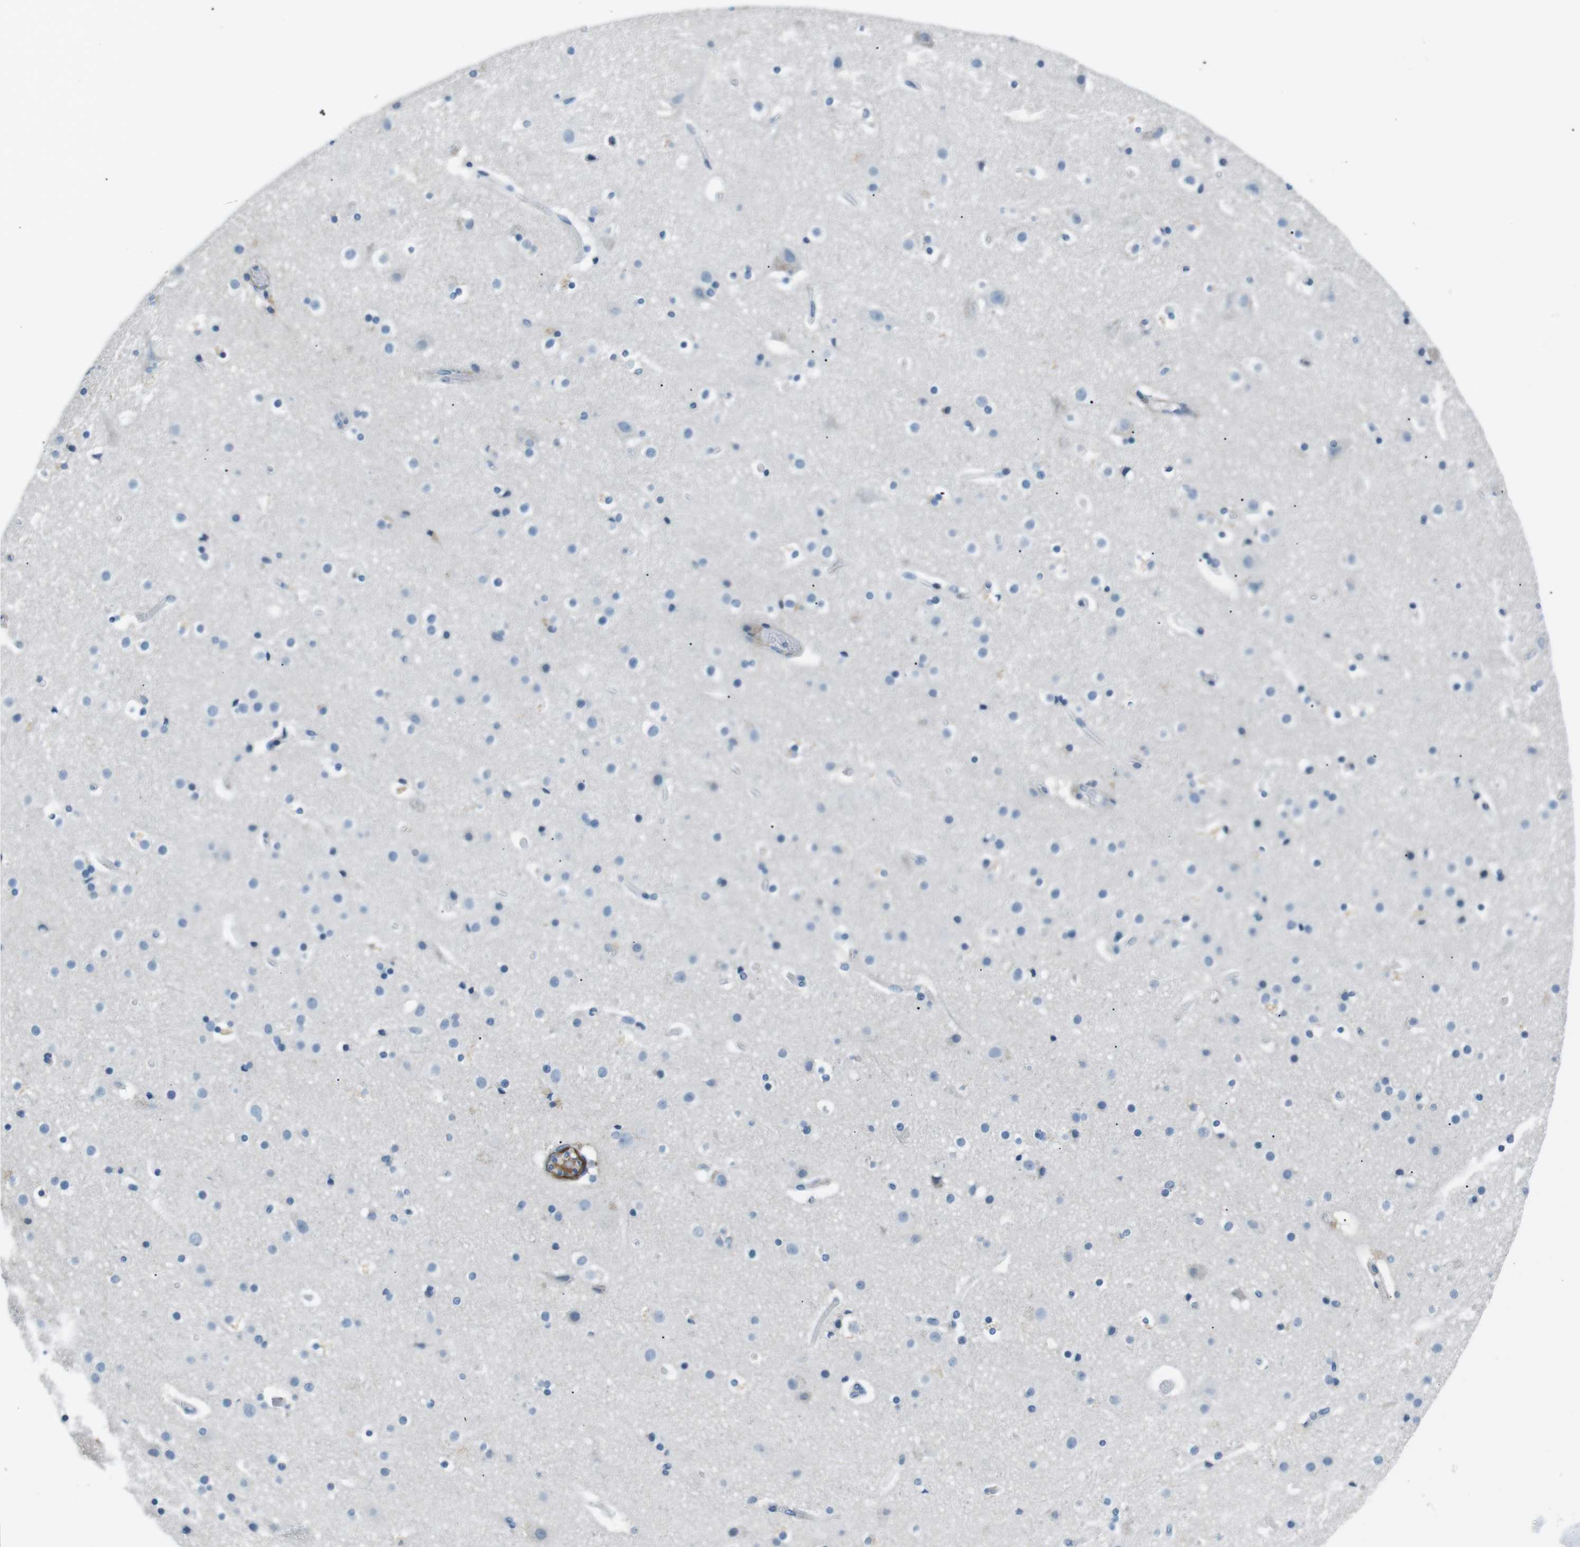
{"staining": {"intensity": "negative", "quantity": "none", "location": "none"}, "tissue": "cerebral cortex", "cell_type": "Endothelial cells", "image_type": "normal", "snomed": [{"axis": "morphology", "description": "Normal tissue, NOS"}, {"axis": "topography", "description": "Cerebral cortex"}], "caption": "This histopathology image is of normal cerebral cortex stained with IHC to label a protein in brown with the nuclei are counter-stained blue. There is no expression in endothelial cells. (DAB immunohistochemistry (IHC) with hematoxylin counter stain).", "gene": "ARVCF", "patient": {"sex": "male", "age": 57}}